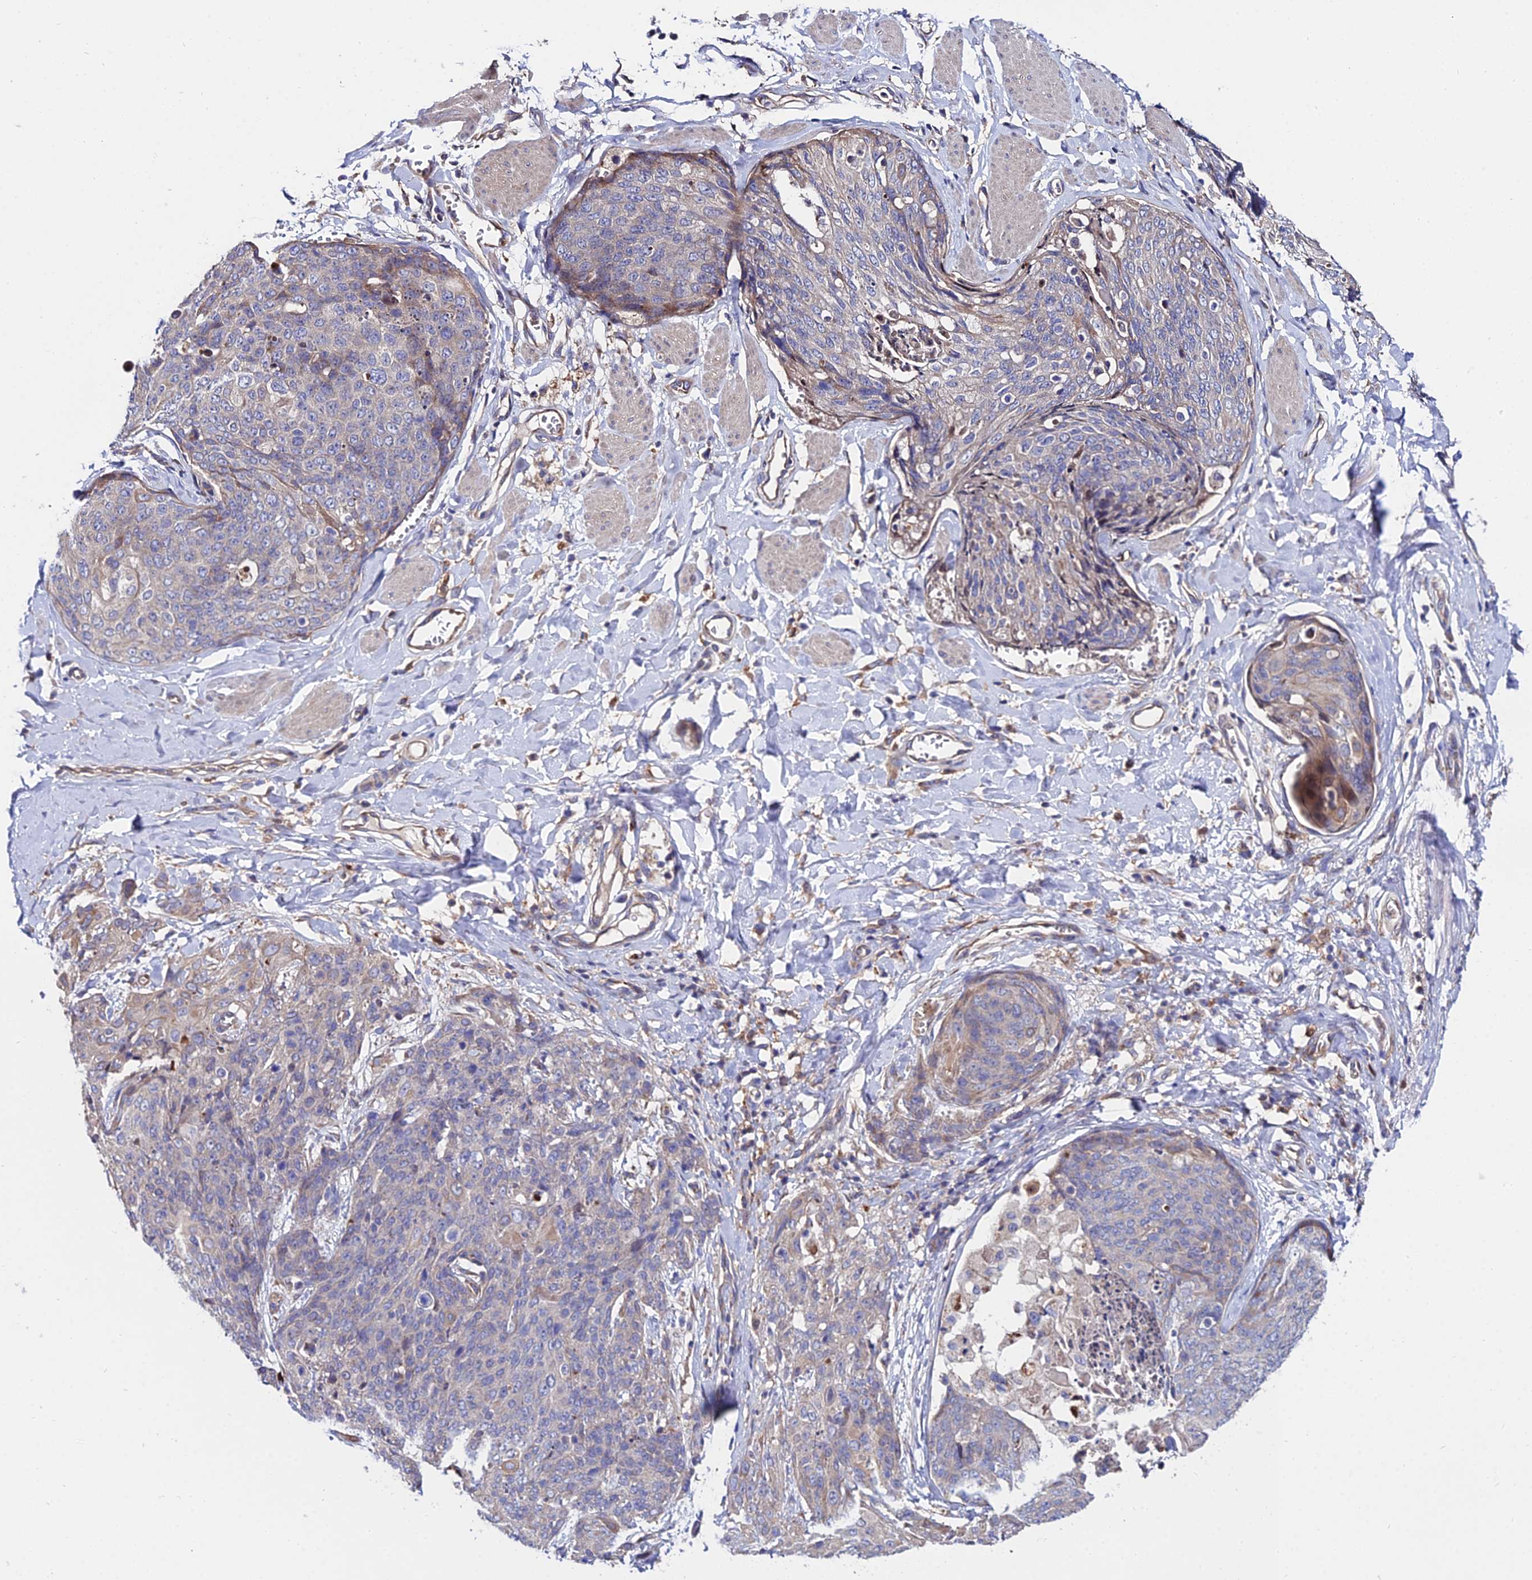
{"staining": {"intensity": "weak", "quantity": "<25%", "location": "cytoplasmic/membranous"}, "tissue": "skin cancer", "cell_type": "Tumor cells", "image_type": "cancer", "snomed": [{"axis": "morphology", "description": "Squamous cell carcinoma, NOS"}, {"axis": "topography", "description": "Skin"}, {"axis": "topography", "description": "Vulva"}], "caption": "A photomicrograph of skin cancer (squamous cell carcinoma) stained for a protein exhibits no brown staining in tumor cells.", "gene": "CDC37L1", "patient": {"sex": "female", "age": 85}}